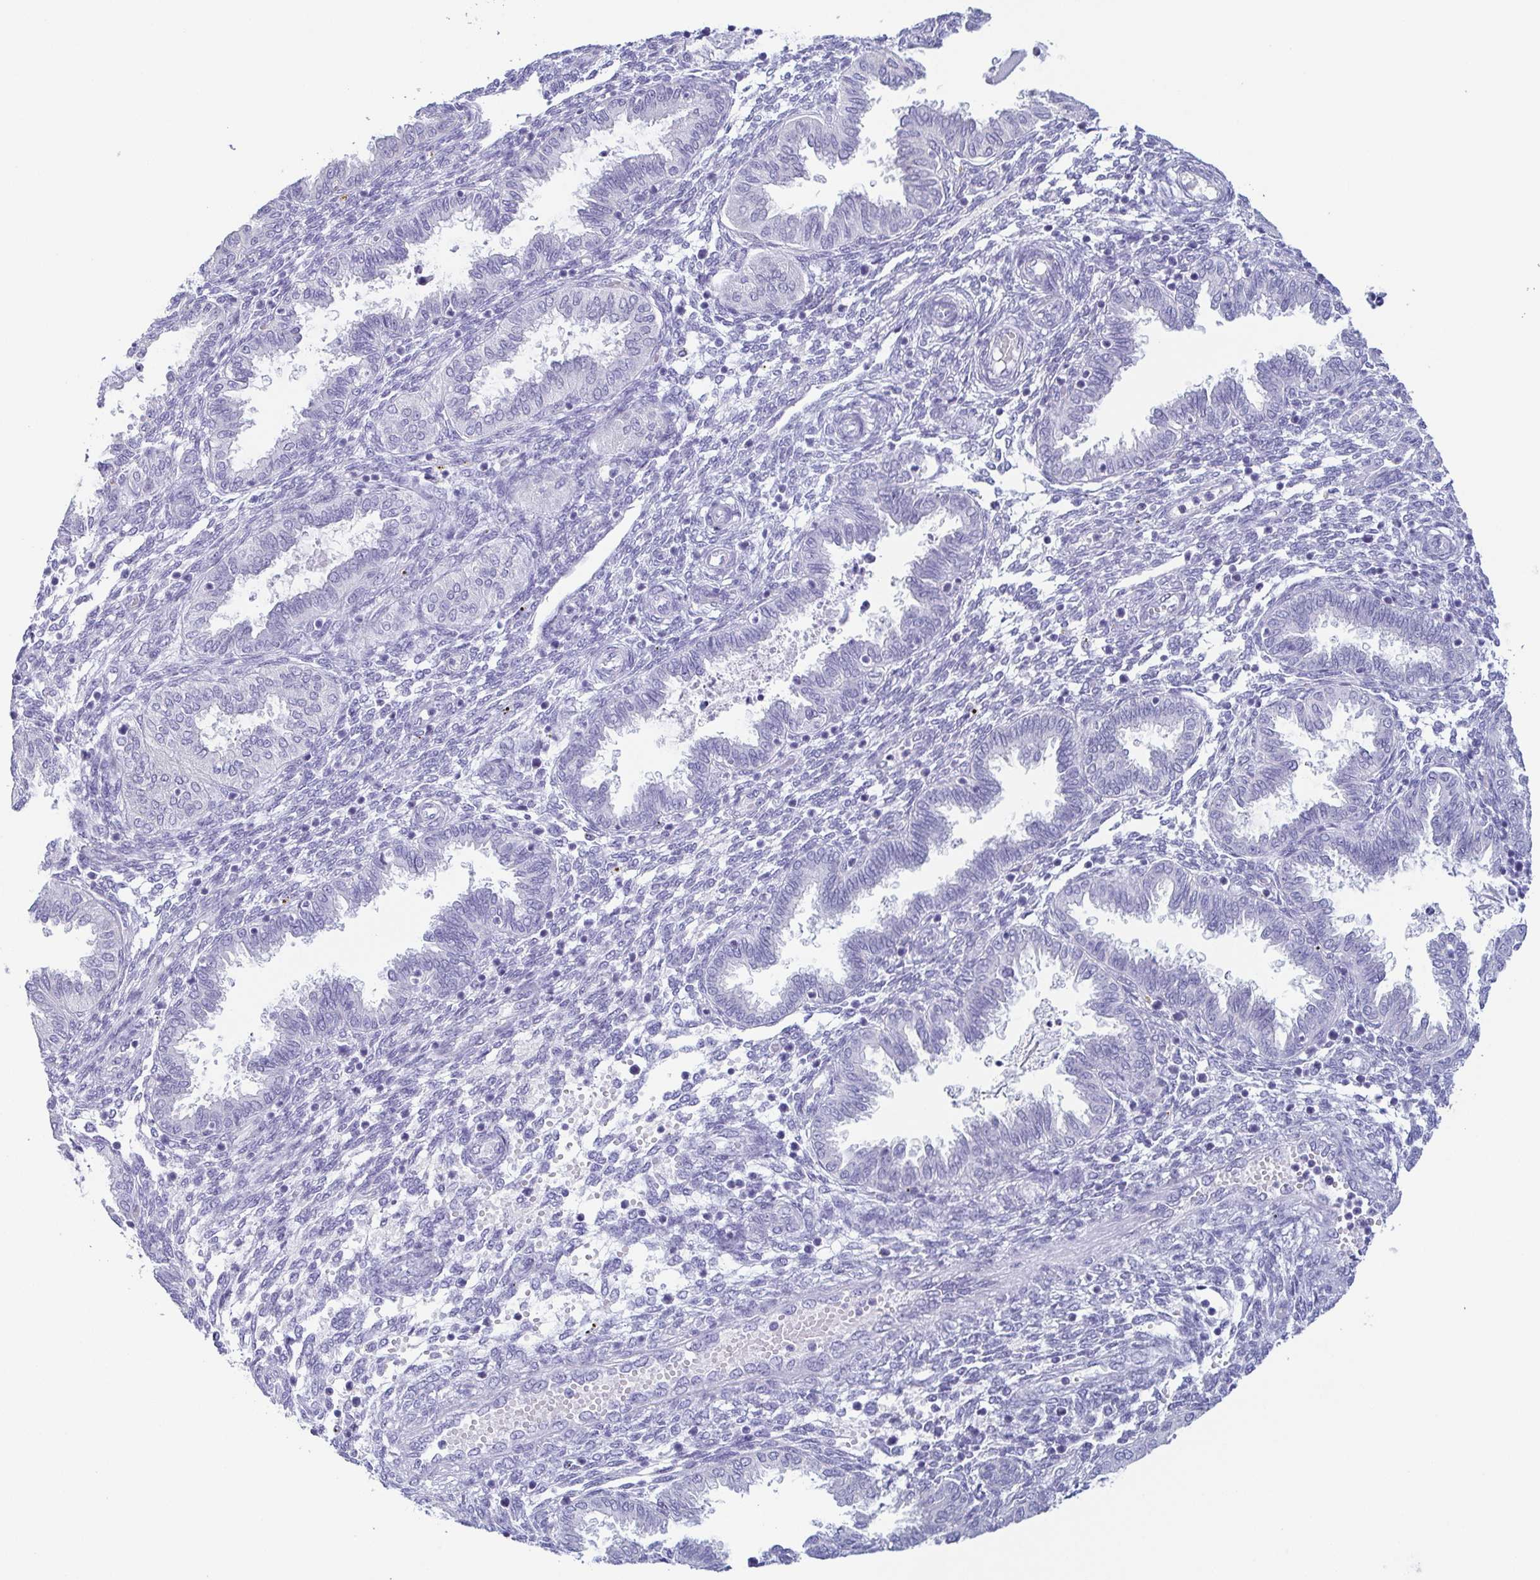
{"staining": {"intensity": "negative", "quantity": "none", "location": "none"}, "tissue": "endometrium", "cell_type": "Cells in endometrial stroma", "image_type": "normal", "snomed": [{"axis": "morphology", "description": "Normal tissue, NOS"}, {"axis": "topography", "description": "Endometrium"}], "caption": "Endometrium stained for a protein using immunohistochemistry shows no positivity cells in endometrial stroma.", "gene": "ENSG00000275778", "patient": {"sex": "female", "age": 33}}